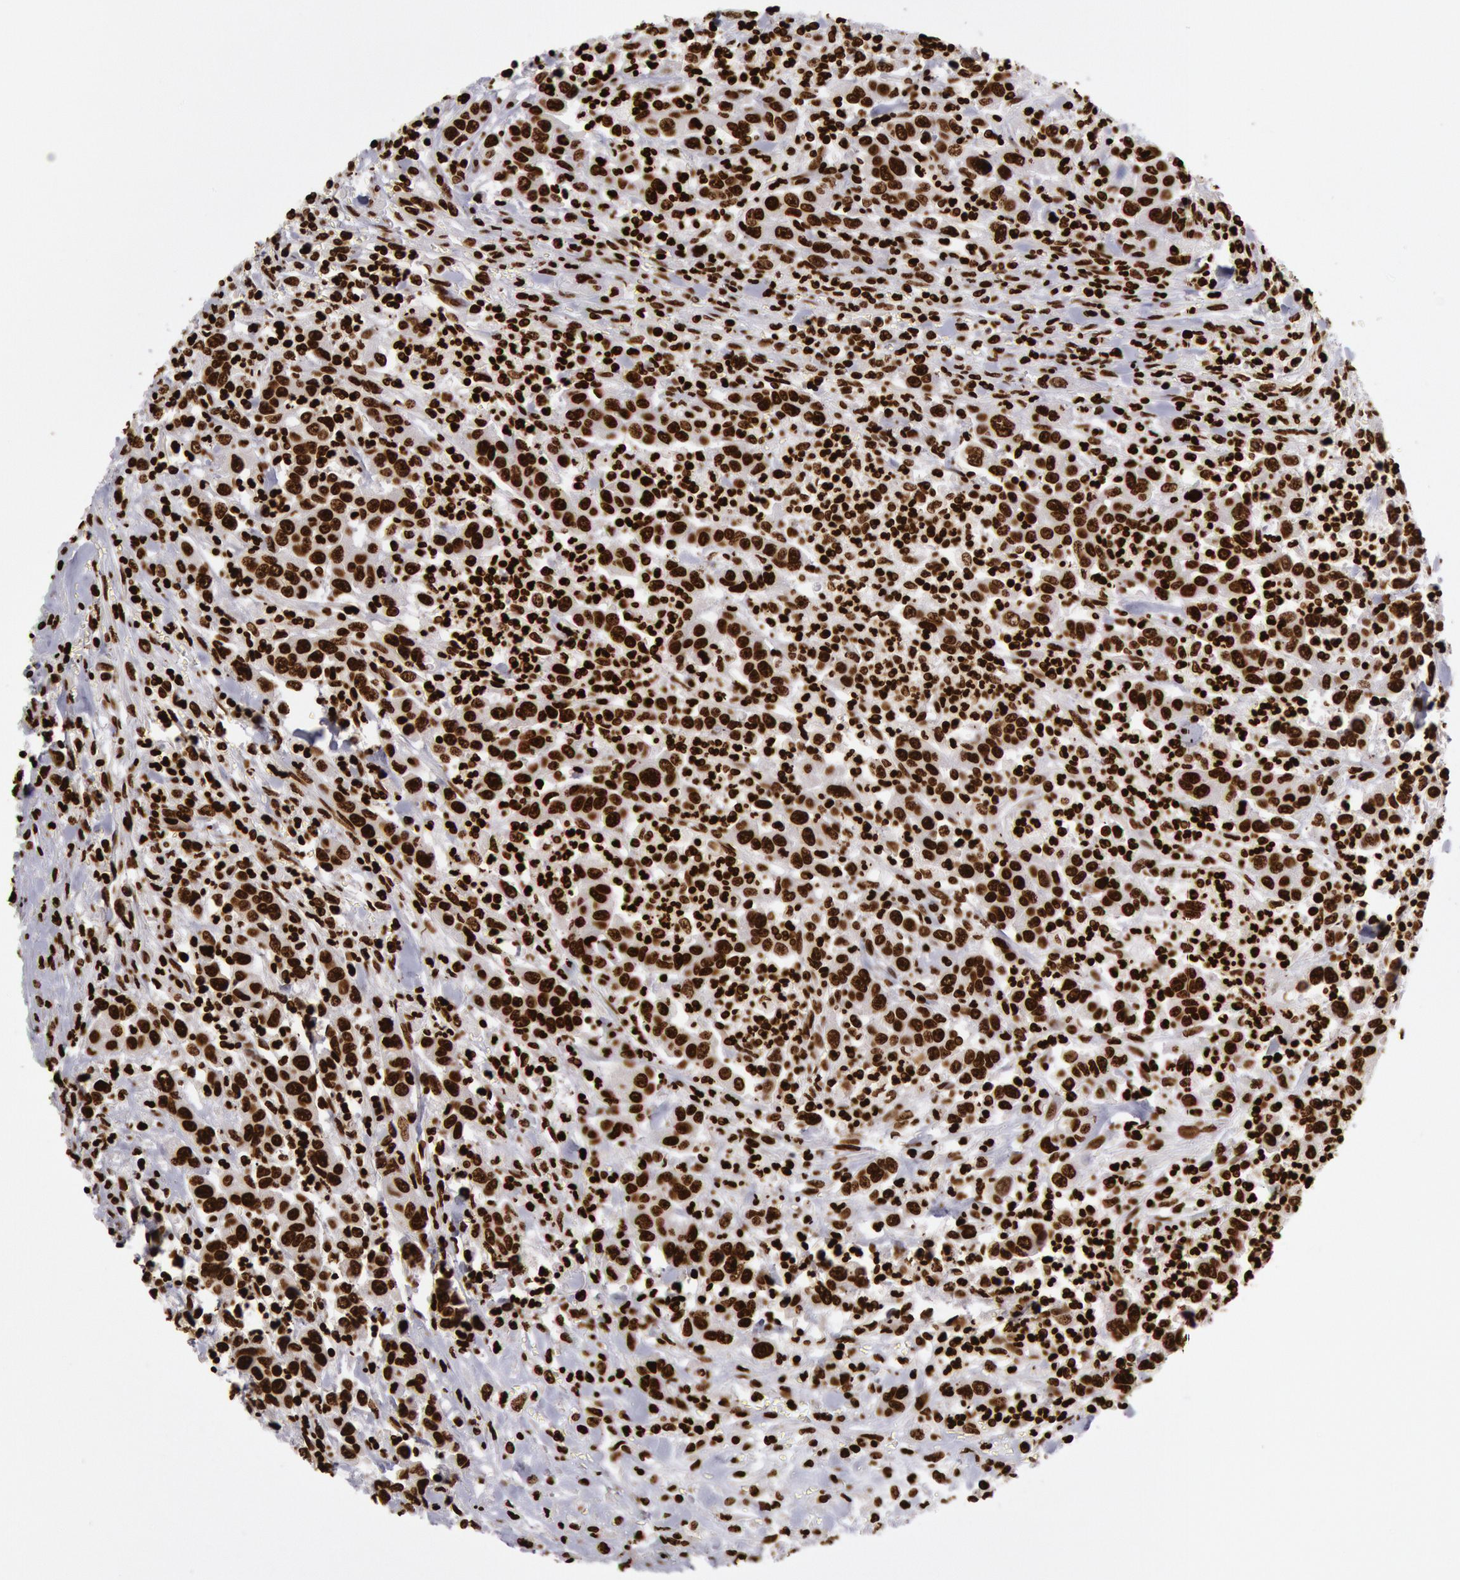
{"staining": {"intensity": "strong", "quantity": ">75%", "location": "nuclear"}, "tissue": "urothelial cancer", "cell_type": "Tumor cells", "image_type": "cancer", "snomed": [{"axis": "morphology", "description": "Urothelial carcinoma, High grade"}, {"axis": "topography", "description": "Urinary bladder"}], "caption": "Immunohistochemistry of urothelial cancer shows high levels of strong nuclear positivity in approximately >75% of tumor cells.", "gene": "H3-4", "patient": {"sex": "male", "age": 86}}